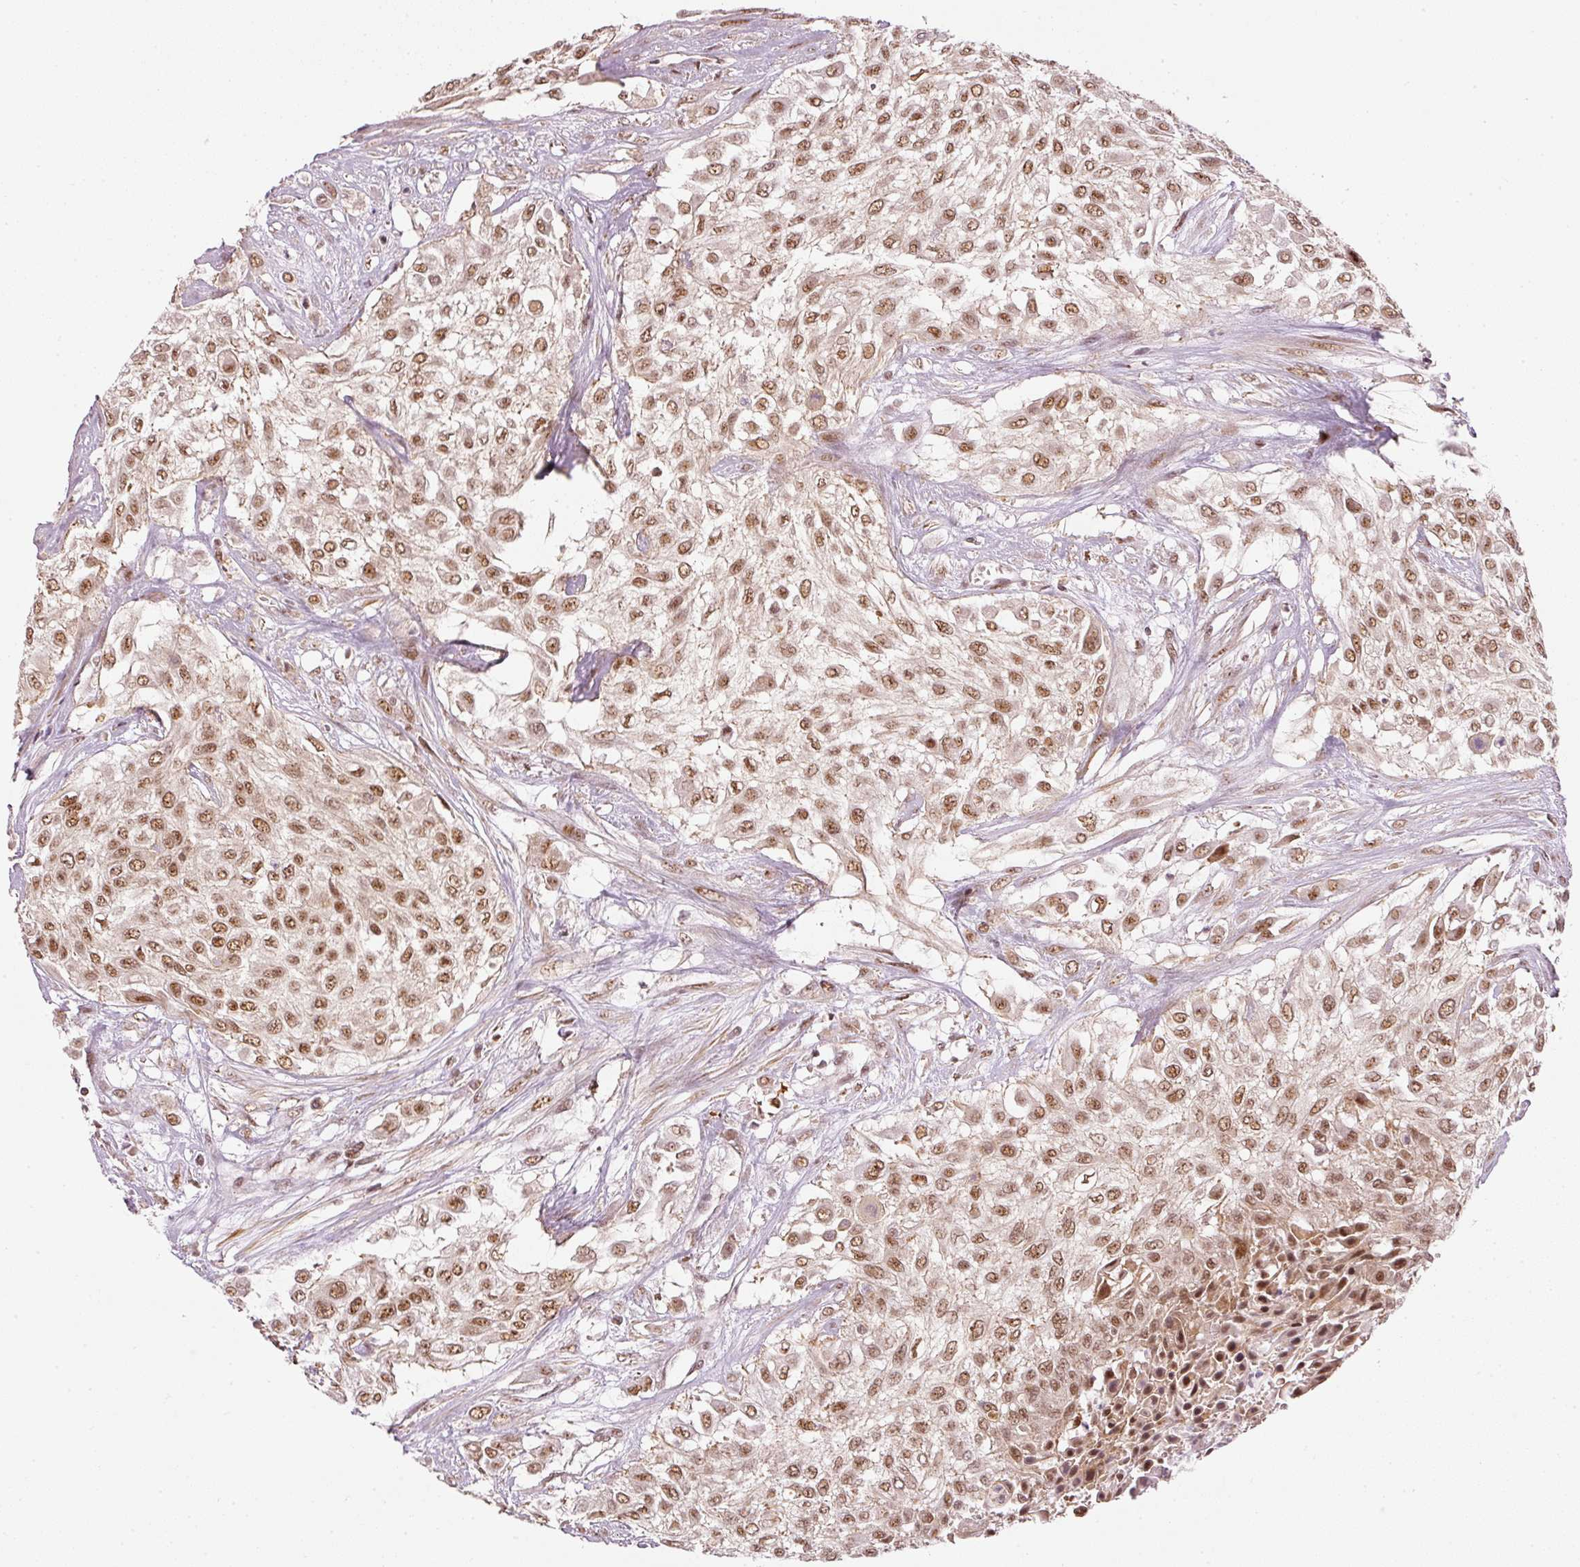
{"staining": {"intensity": "moderate", "quantity": ">75%", "location": "nuclear"}, "tissue": "urothelial cancer", "cell_type": "Tumor cells", "image_type": "cancer", "snomed": [{"axis": "morphology", "description": "Urothelial carcinoma, High grade"}, {"axis": "topography", "description": "Urinary bladder"}], "caption": "Urothelial carcinoma (high-grade) stained with a protein marker reveals moderate staining in tumor cells.", "gene": "THOC6", "patient": {"sex": "male", "age": 57}}